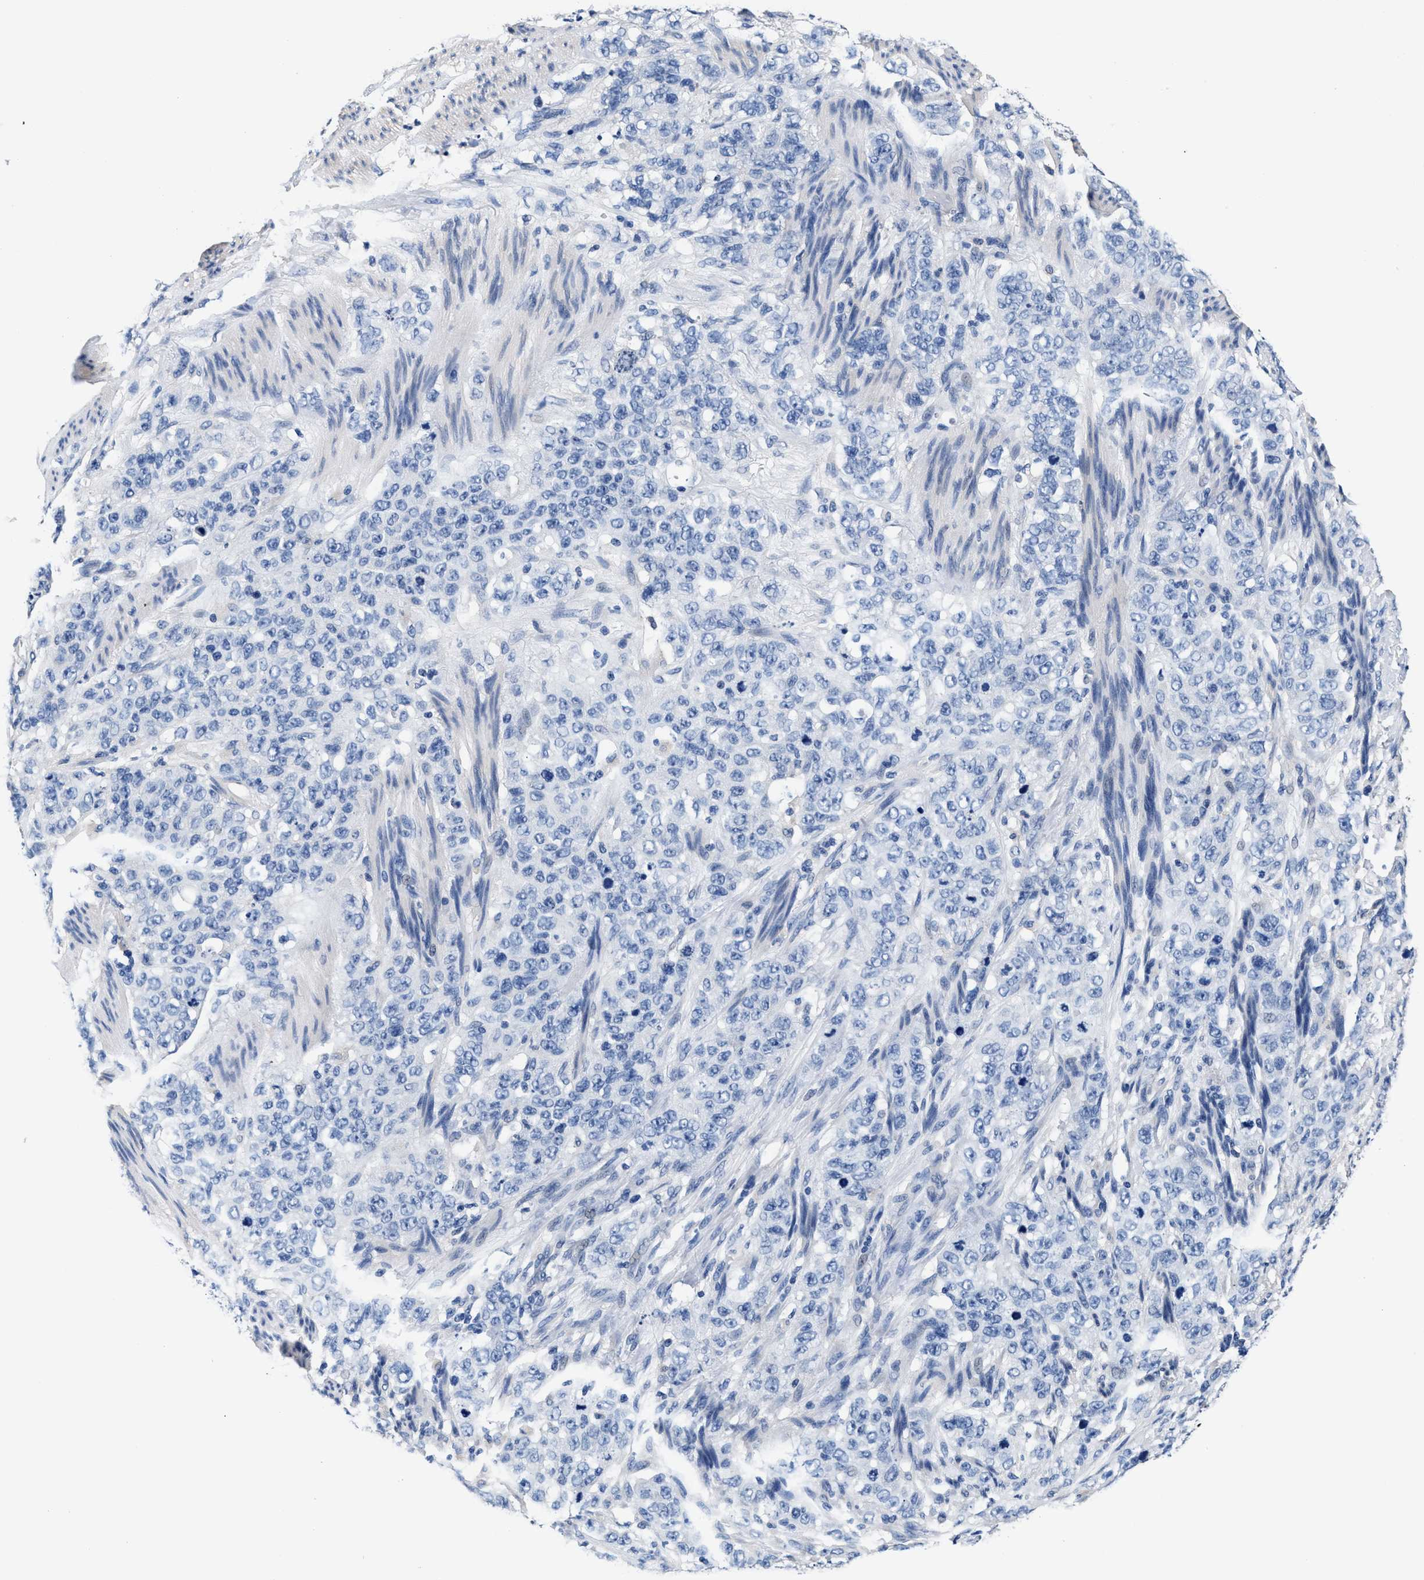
{"staining": {"intensity": "negative", "quantity": "none", "location": "none"}, "tissue": "stomach cancer", "cell_type": "Tumor cells", "image_type": "cancer", "snomed": [{"axis": "morphology", "description": "Adenocarcinoma, NOS"}, {"axis": "topography", "description": "Stomach"}], "caption": "Tumor cells show no significant protein positivity in stomach cancer. The staining was performed using DAB to visualize the protein expression in brown, while the nuclei were stained in blue with hematoxylin (Magnification: 20x).", "gene": "GSTM1", "patient": {"sex": "male", "age": 48}}